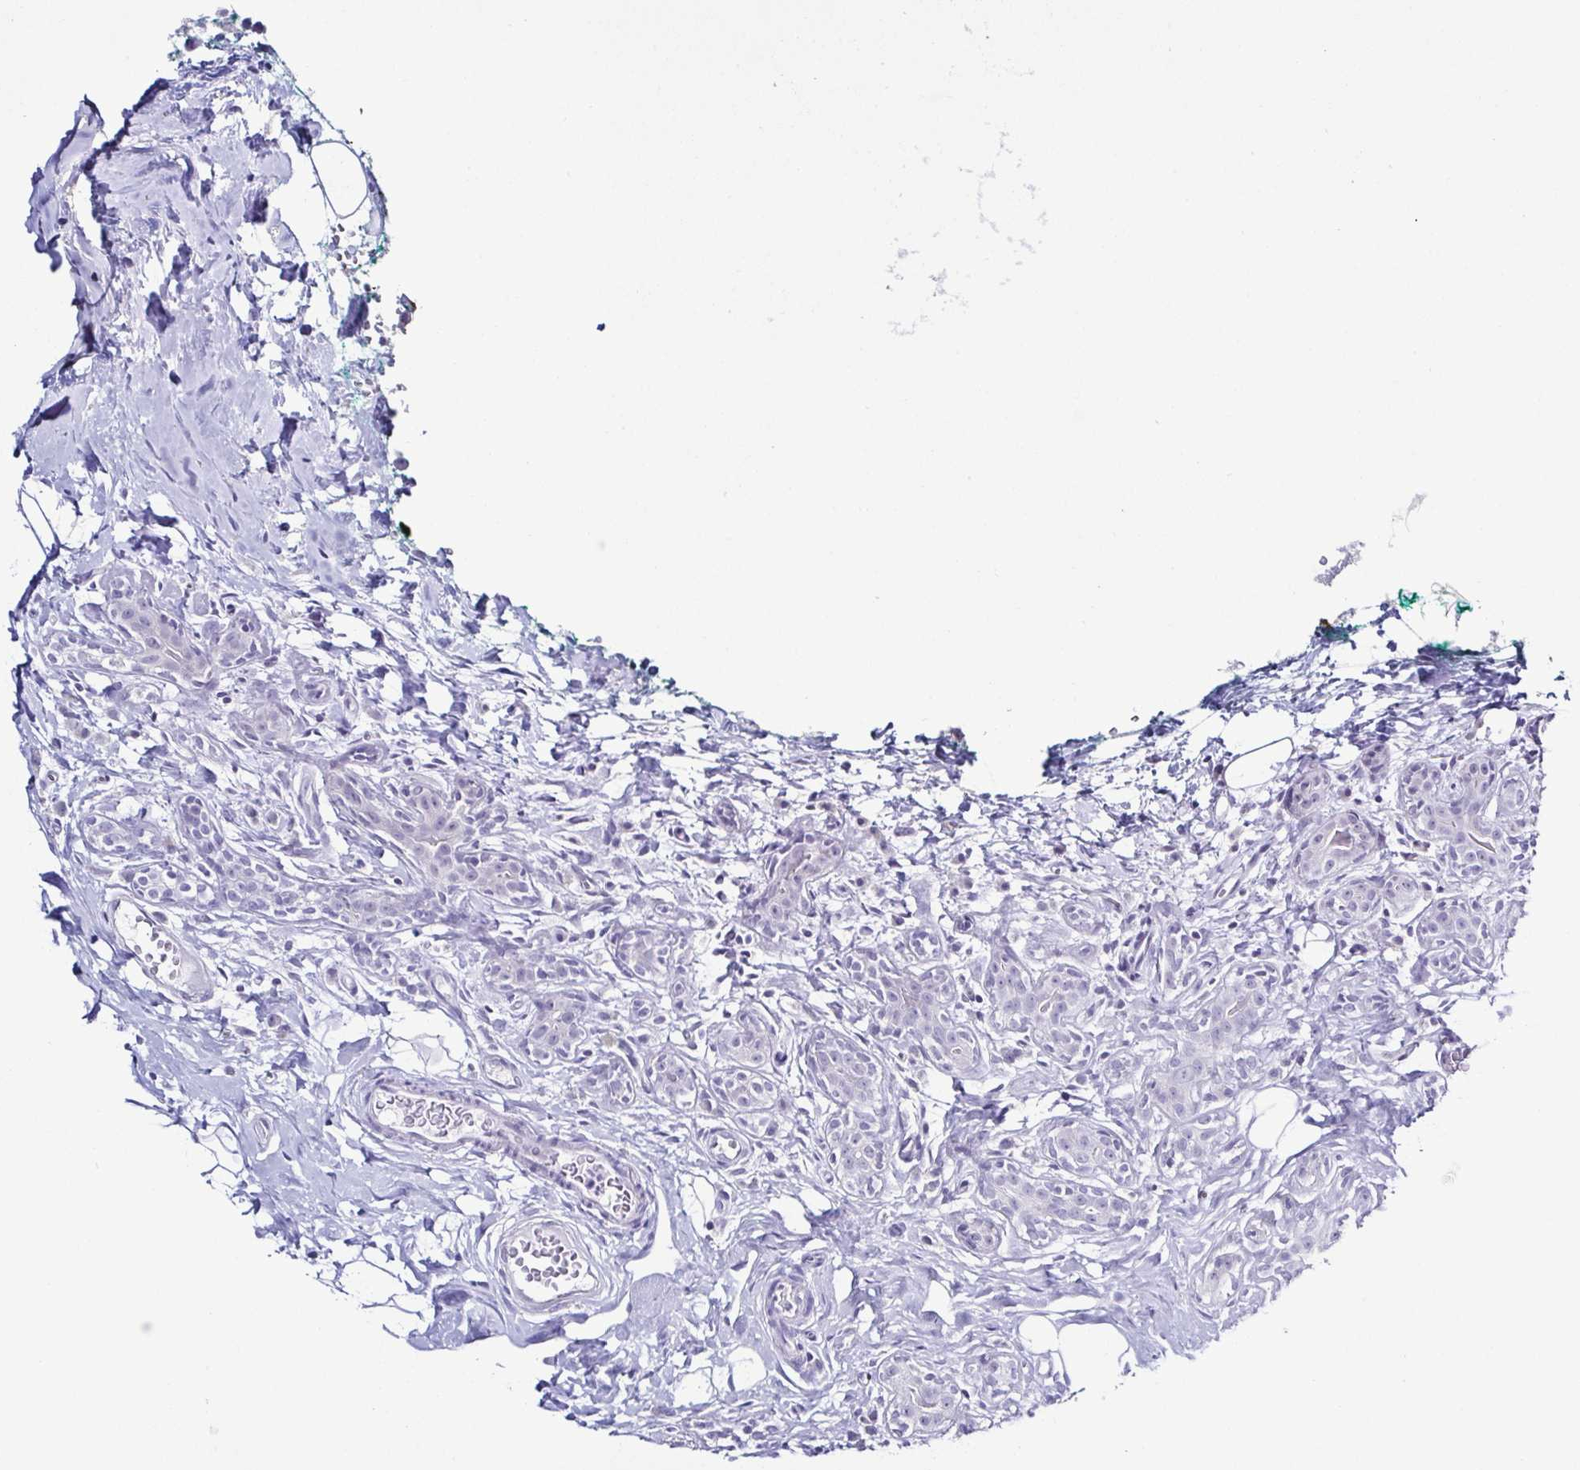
{"staining": {"intensity": "negative", "quantity": "none", "location": "none"}, "tissue": "breast cancer", "cell_type": "Tumor cells", "image_type": "cancer", "snomed": [{"axis": "morphology", "description": "Duct carcinoma"}, {"axis": "topography", "description": "Breast"}], "caption": "DAB (3,3'-diaminobenzidine) immunohistochemical staining of human infiltrating ductal carcinoma (breast) displays no significant expression in tumor cells.", "gene": "TNNT2", "patient": {"sex": "female", "age": 43}}